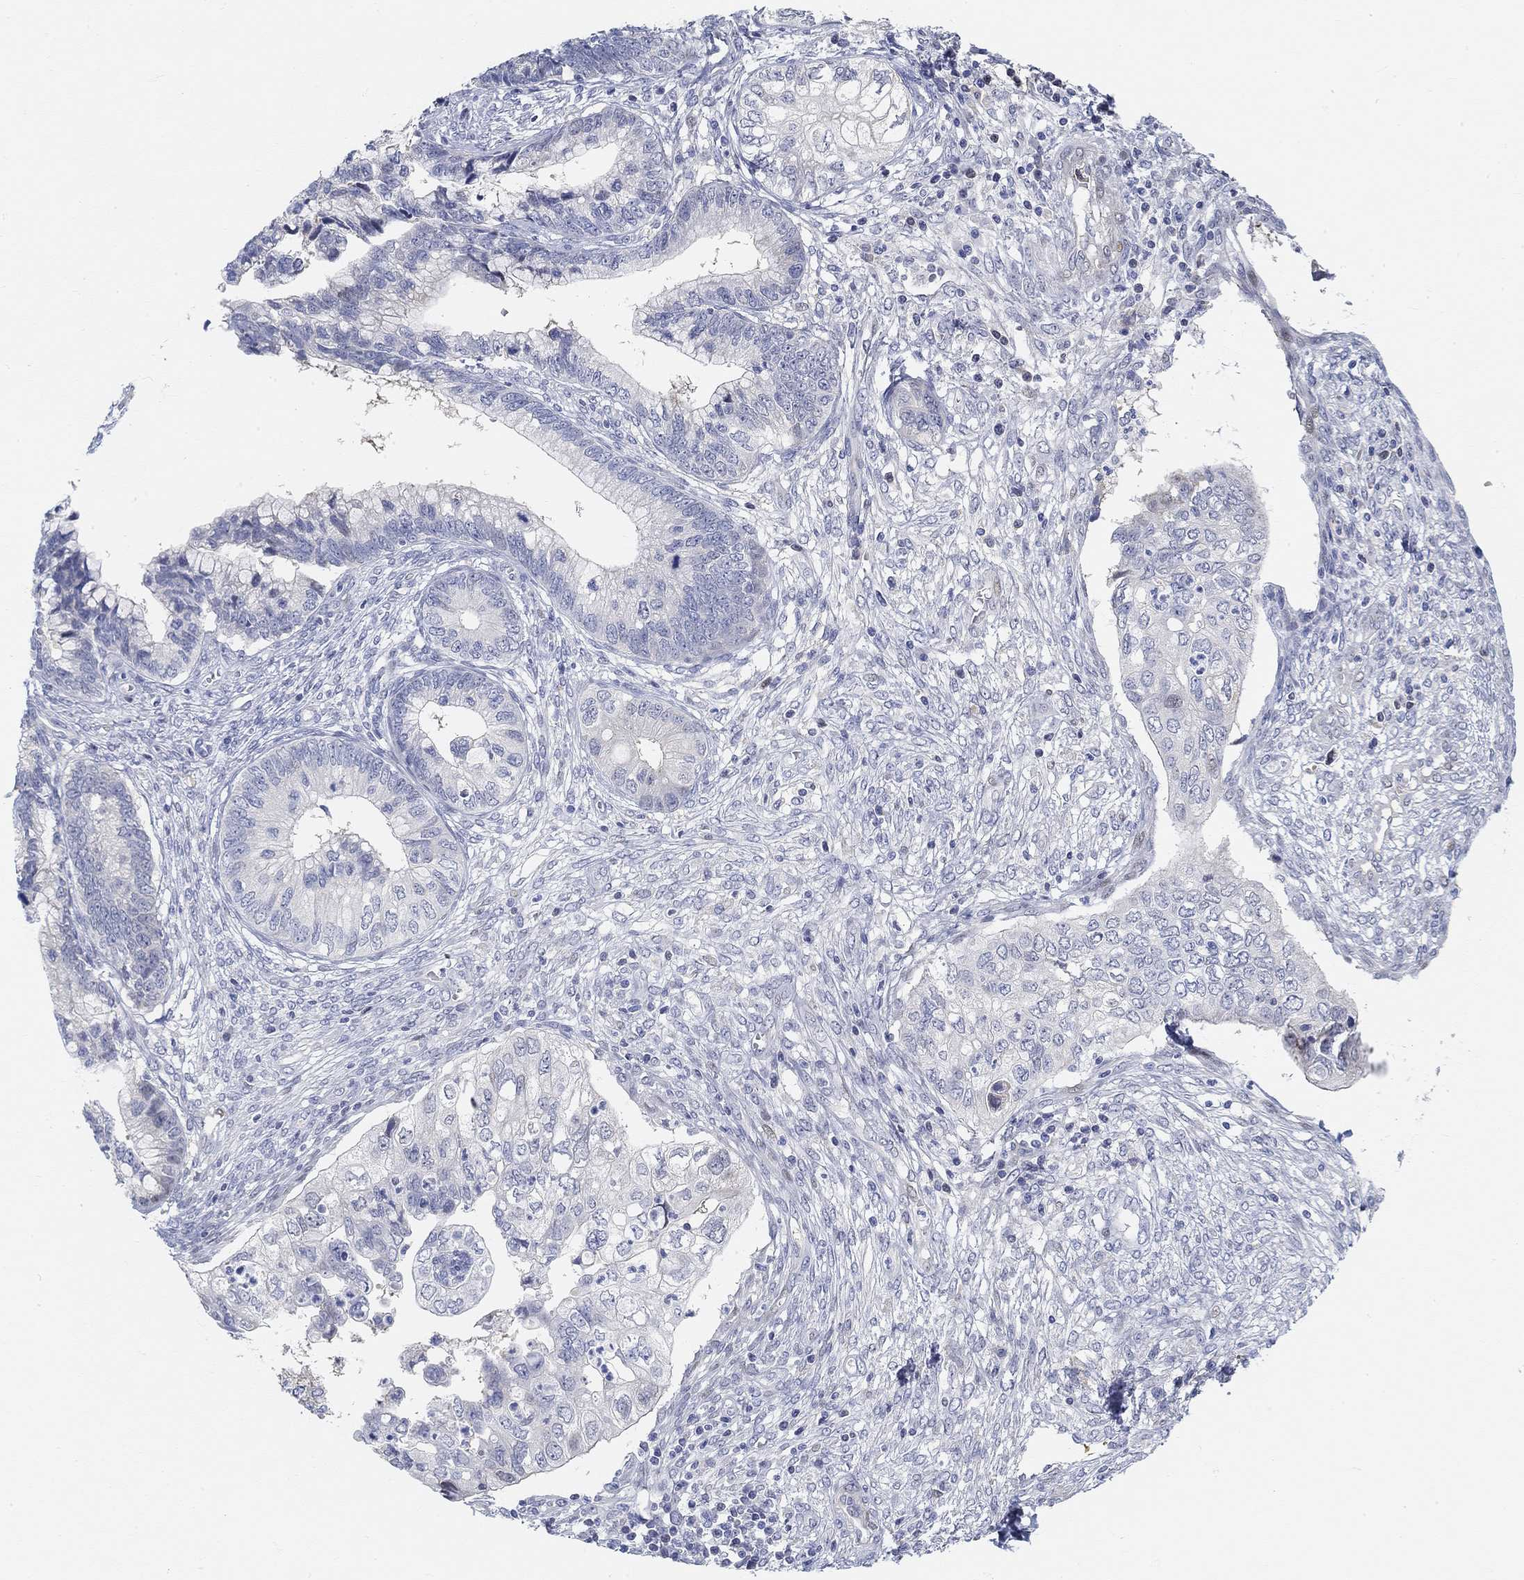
{"staining": {"intensity": "negative", "quantity": "none", "location": "none"}, "tissue": "cervical cancer", "cell_type": "Tumor cells", "image_type": "cancer", "snomed": [{"axis": "morphology", "description": "Adenocarcinoma, NOS"}, {"axis": "topography", "description": "Cervix"}], "caption": "This is a micrograph of immunohistochemistry staining of cervical cancer, which shows no expression in tumor cells.", "gene": "SNTG2", "patient": {"sex": "female", "age": 44}}